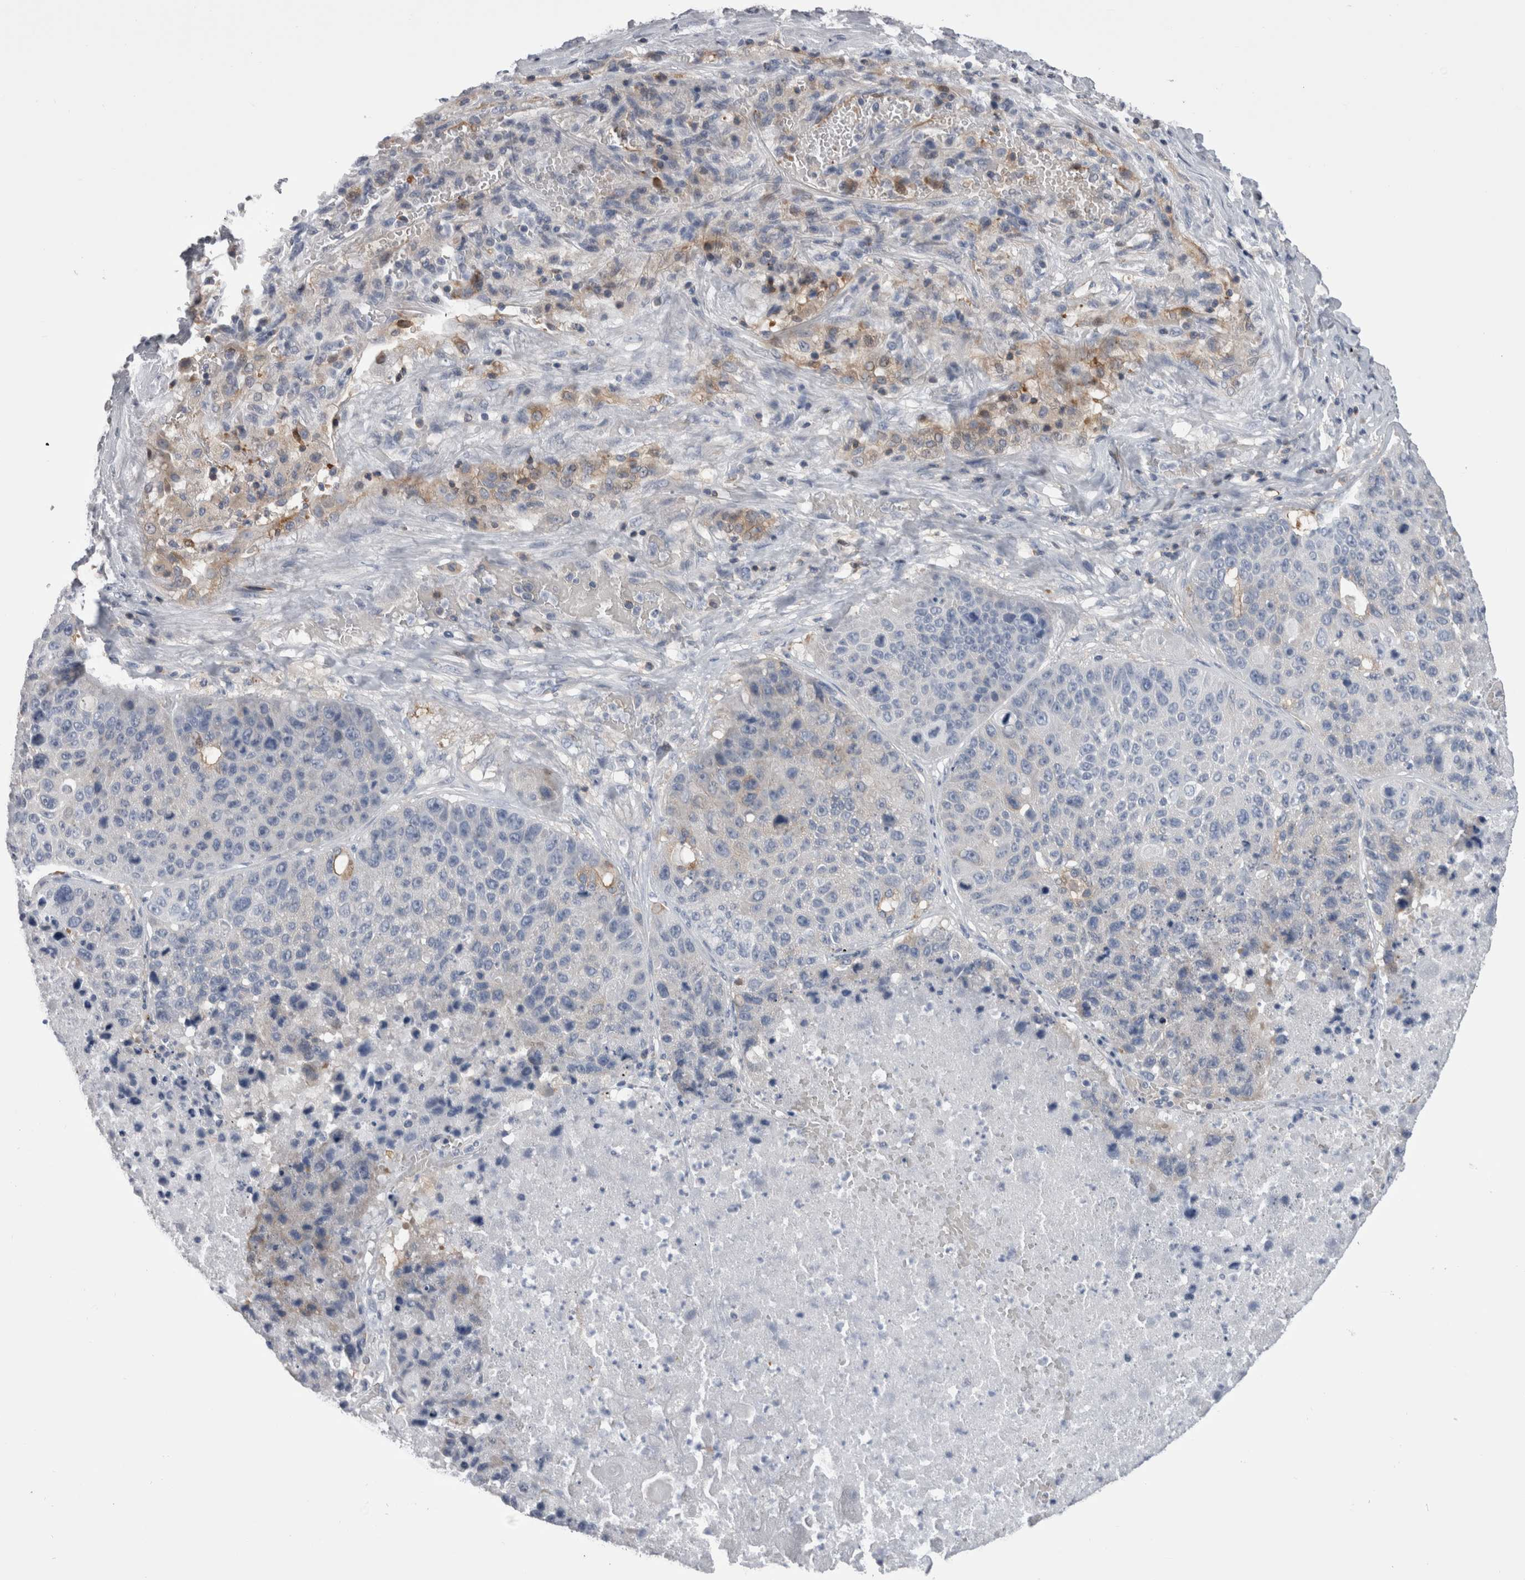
{"staining": {"intensity": "weak", "quantity": "<25%", "location": "cytoplasmic/membranous"}, "tissue": "lung cancer", "cell_type": "Tumor cells", "image_type": "cancer", "snomed": [{"axis": "morphology", "description": "Squamous cell carcinoma, NOS"}, {"axis": "topography", "description": "Lung"}], "caption": "Protein analysis of squamous cell carcinoma (lung) shows no significant staining in tumor cells.", "gene": "DCTN6", "patient": {"sex": "male", "age": 61}}